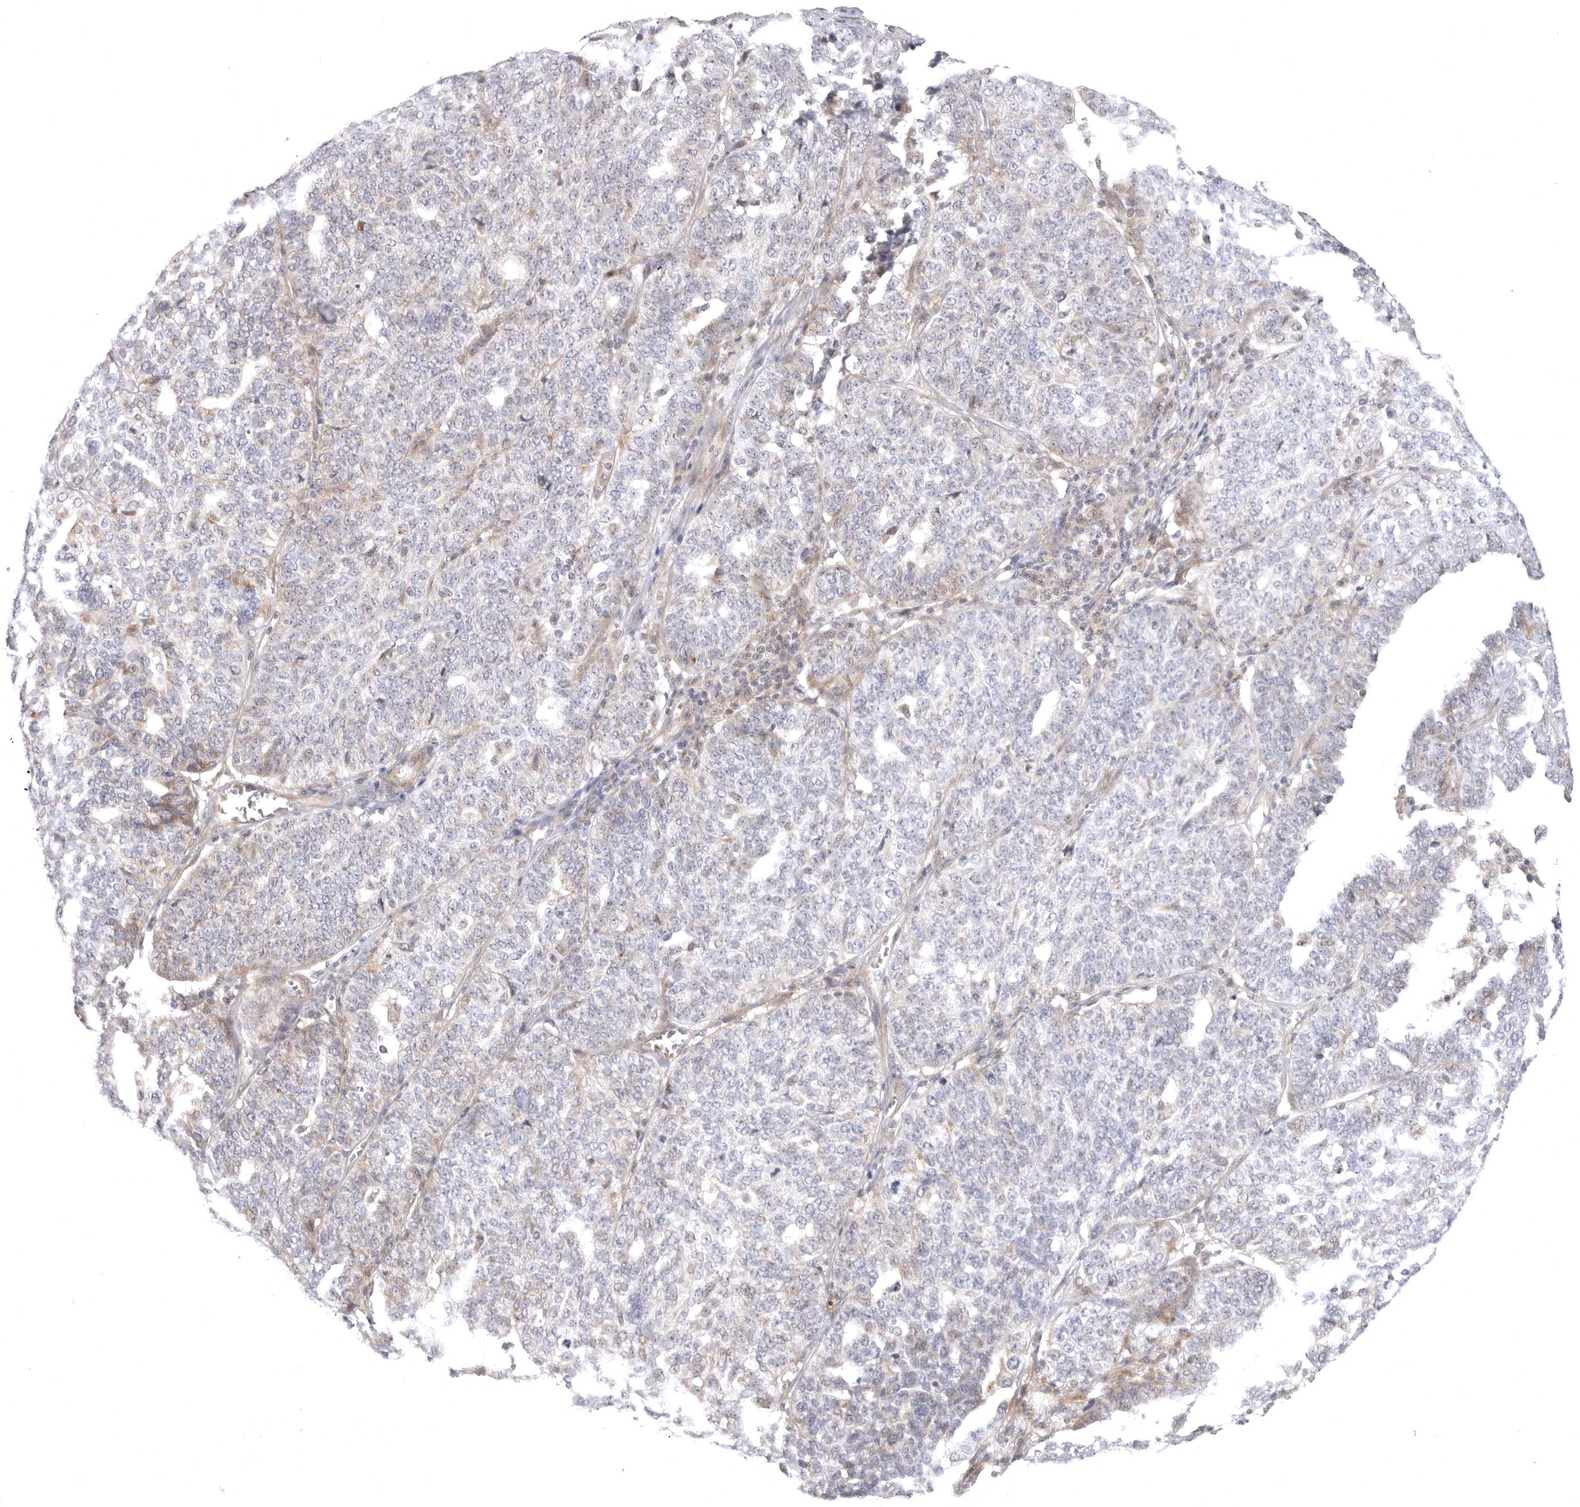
{"staining": {"intensity": "moderate", "quantity": "<25%", "location": "cytoplasmic/membranous"}, "tissue": "ovarian cancer", "cell_type": "Tumor cells", "image_type": "cancer", "snomed": [{"axis": "morphology", "description": "Cystadenocarcinoma, serous, NOS"}, {"axis": "topography", "description": "Ovary"}], "caption": "This is an image of IHC staining of ovarian cancer, which shows moderate staining in the cytoplasmic/membranous of tumor cells.", "gene": "CD300LD", "patient": {"sex": "female", "age": 59}}